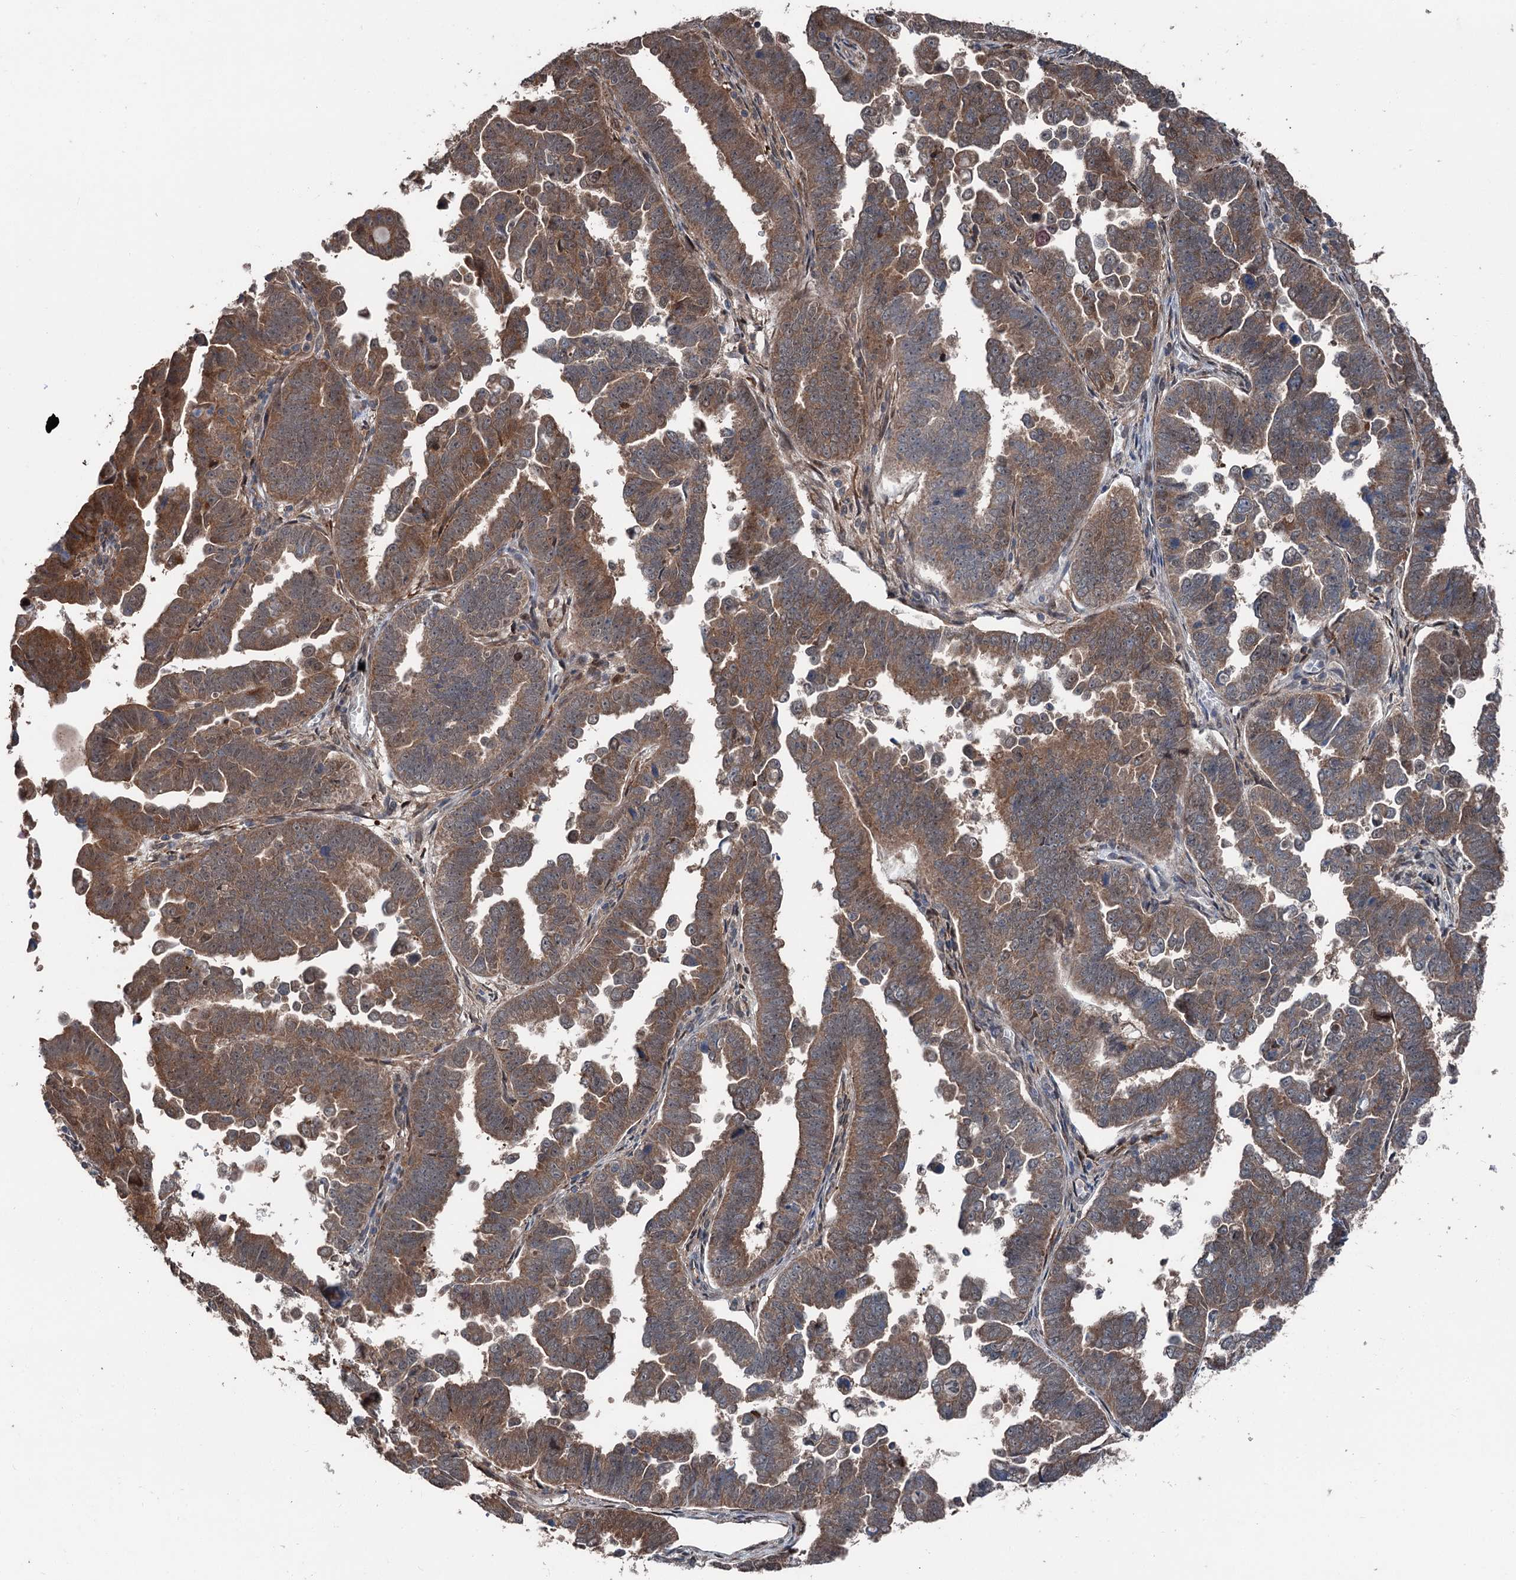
{"staining": {"intensity": "moderate", "quantity": ">75%", "location": "cytoplasmic/membranous"}, "tissue": "endometrial cancer", "cell_type": "Tumor cells", "image_type": "cancer", "snomed": [{"axis": "morphology", "description": "Adenocarcinoma, NOS"}, {"axis": "topography", "description": "Endometrium"}], "caption": "Protein expression analysis of adenocarcinoma (endometrial) displays moderate cytoplasmic/membranous positivity in about >75% of tumor cells.", "gene": "PSMD13", "patient": {"sex": "female", "age": 75}}